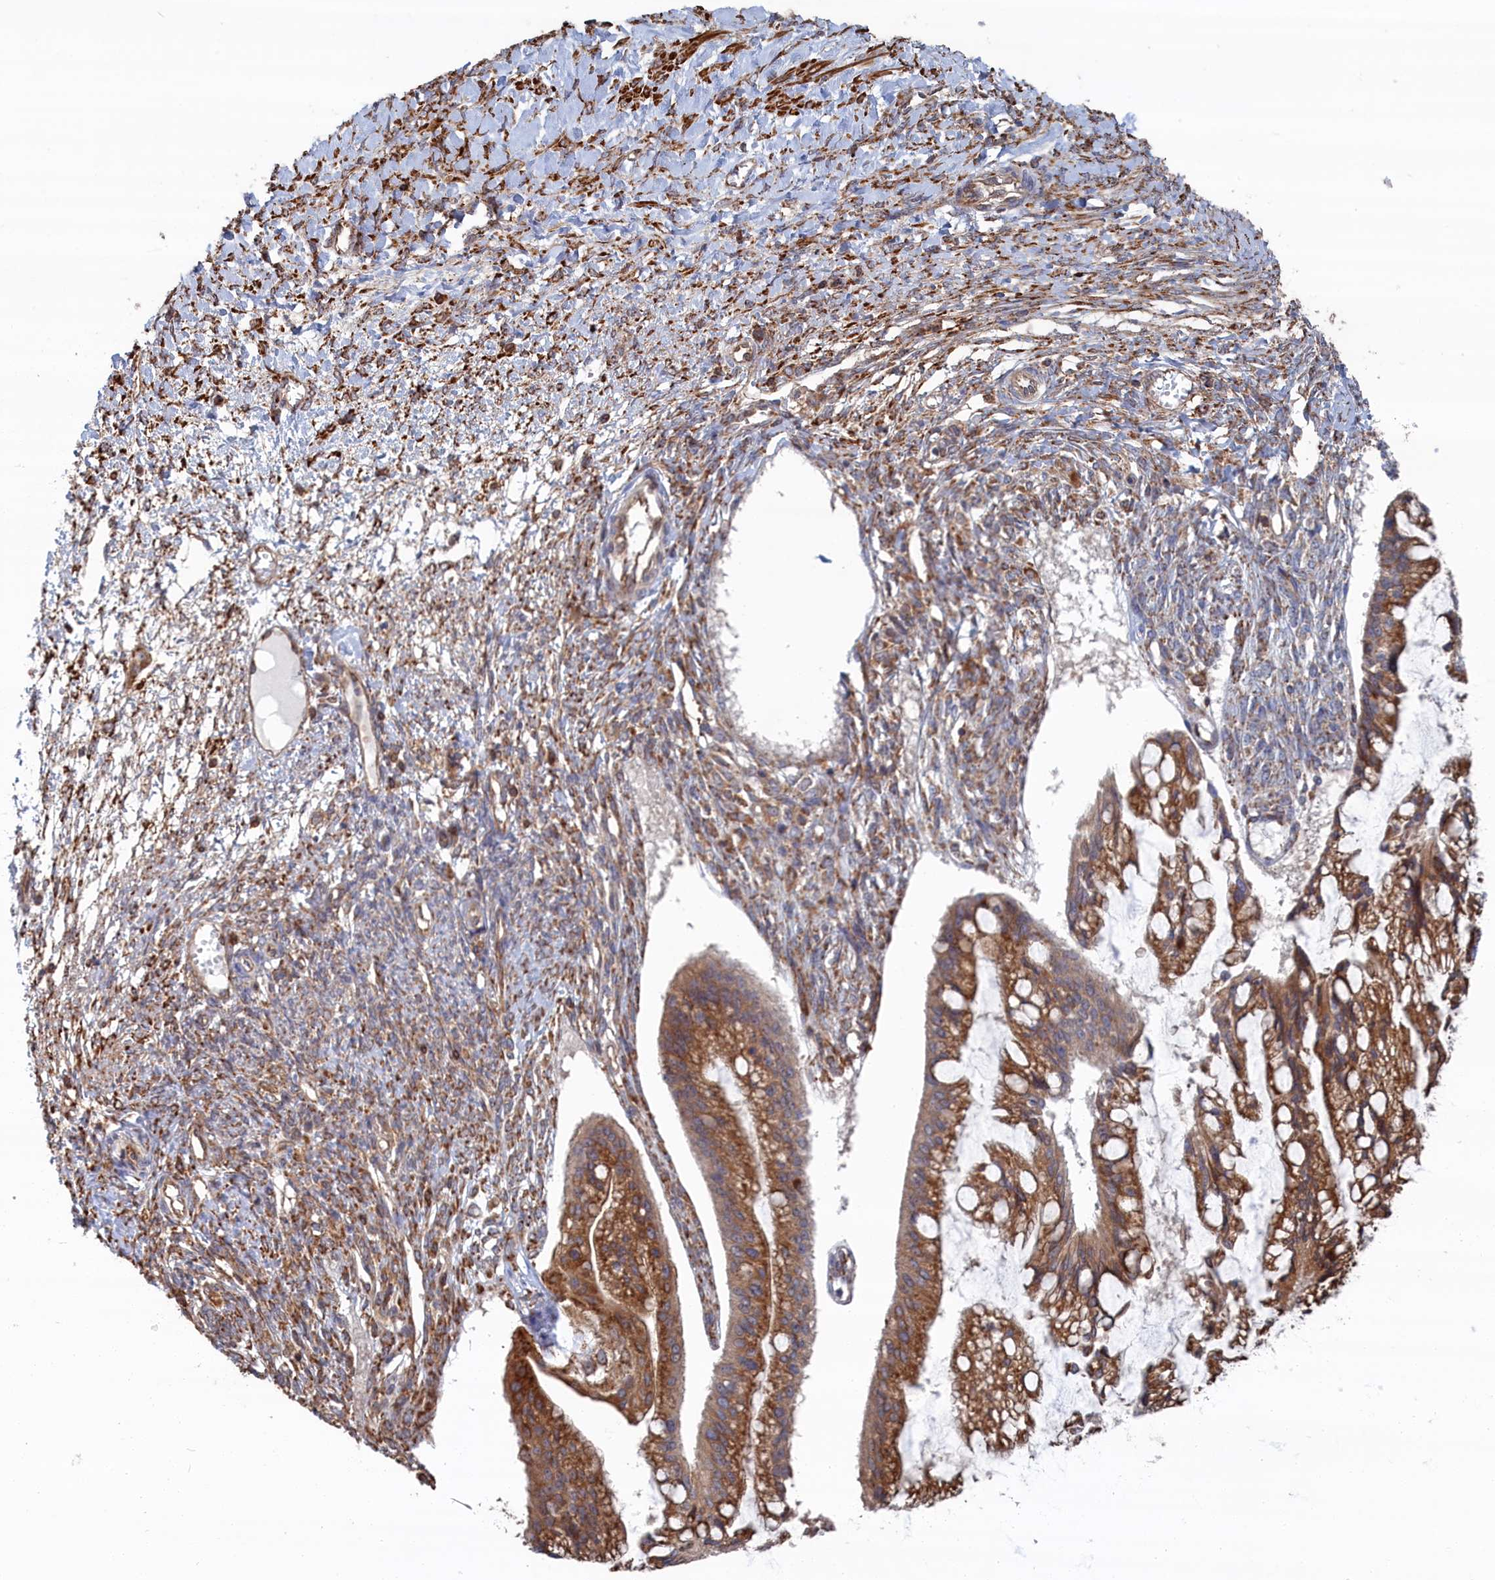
{"staining": {"intensity": "moderate", "quantity": ">75%", "location": "cytoplasmic/membranous"}, "tissue": "ovarian cancer", "cell_type": "Tumor cells", "image_type": "cancer", "snomed": [{"axis": "morphology", "description": "Cystadenocarcinoma, mucinous, NOS"}, {"axis": "topography", "description": "Ovary"}], "caption": "About >75% of tumor cells in human ovarian cancer (mucinous cystadenocarcinoma) reveal moderate cytoplasmic/membranous protein positivity as visualized by brown immunohistochemical staining.", "gene": "BPIFB6", "patient": {"sex": "female", "age": 73}}